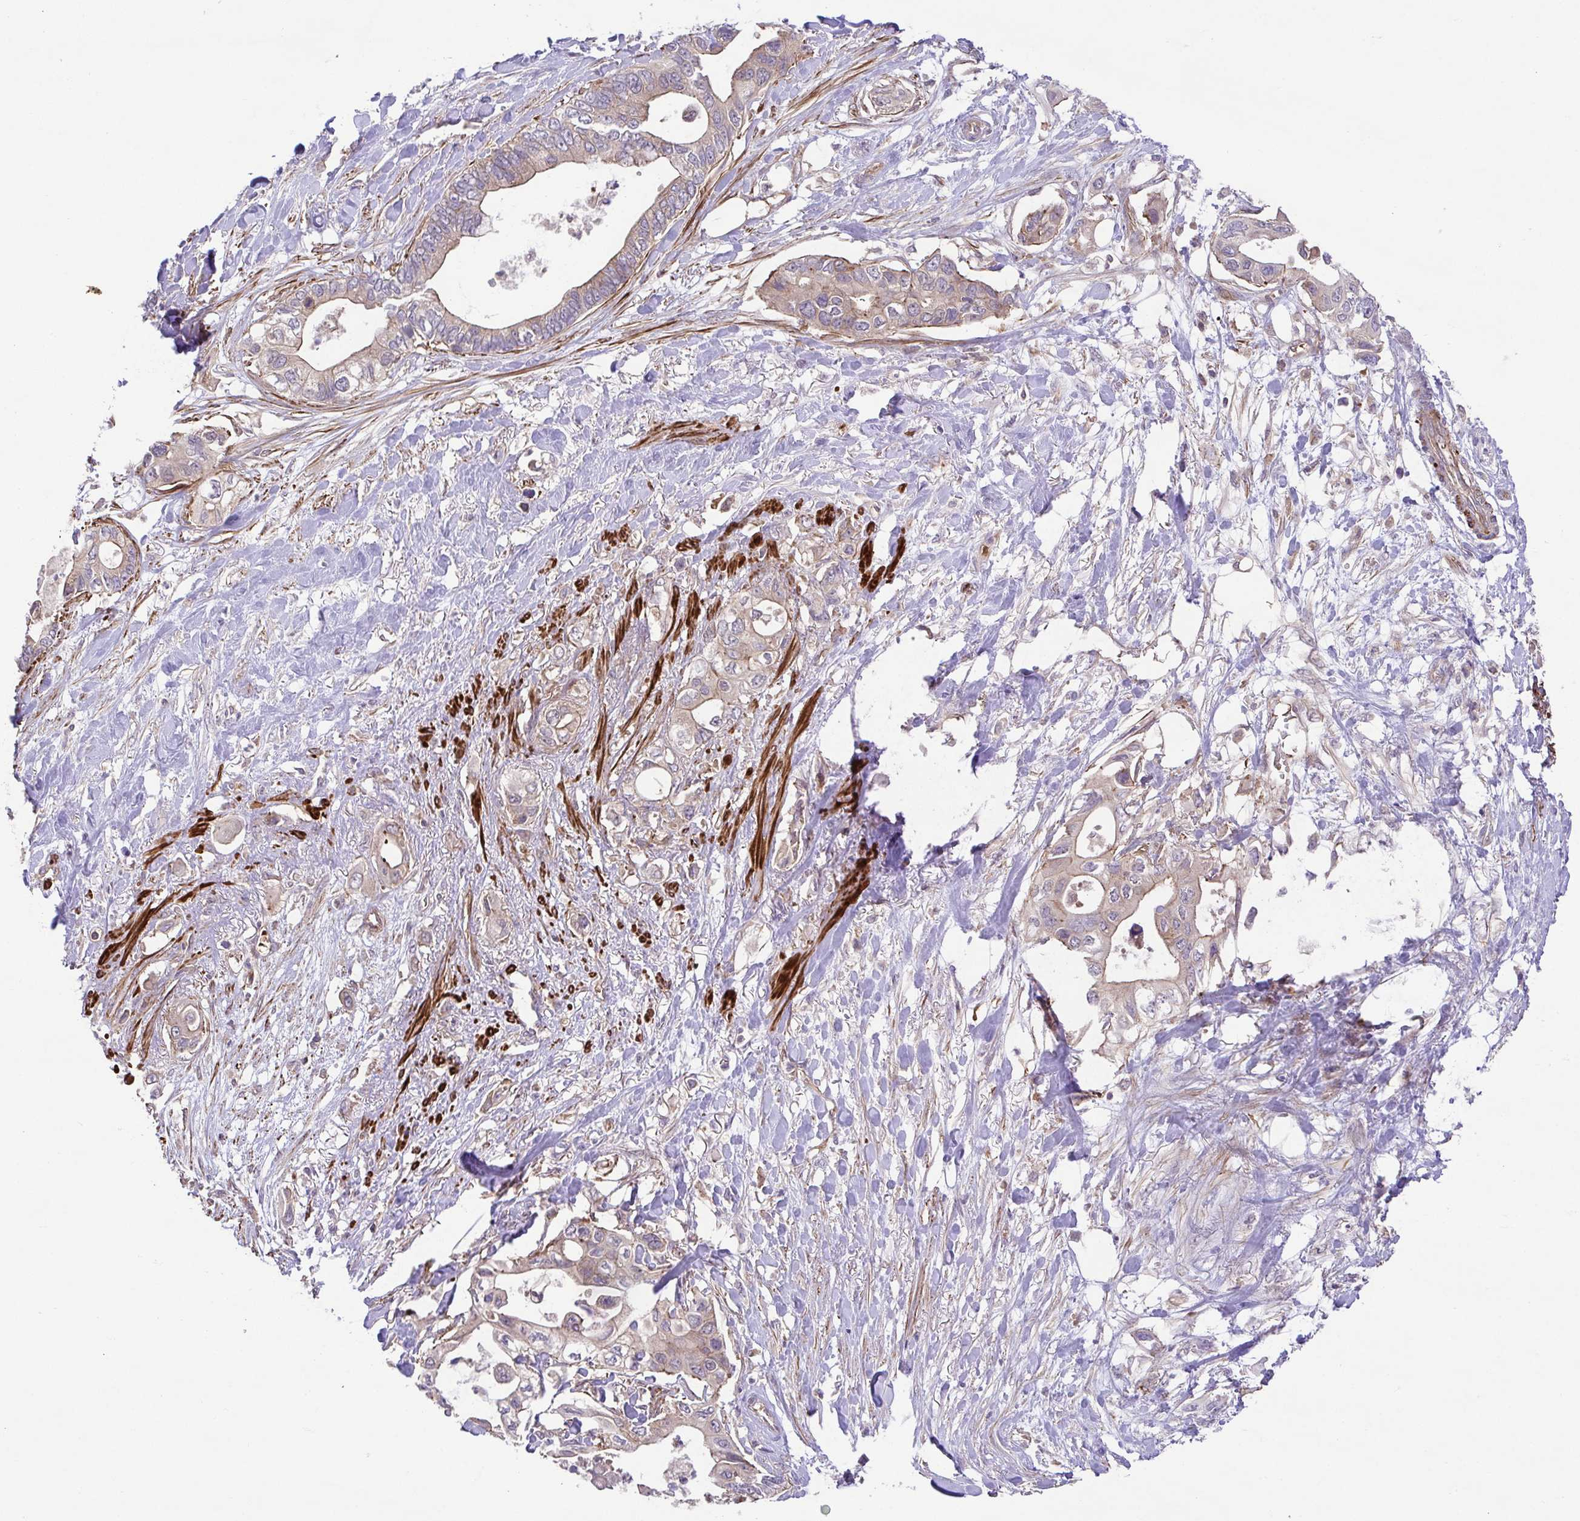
{"staining": {"intensity": "weak", "quantity": ">75%", "location": "cytoplasmic/membranous"}, "tissue": "pancreatic cancer", "cell_type": "Tumor cells", "image_type": "cancer", "snomed": [{"axis": "morphology", "description": "Adenocarcinoma, NOS"}, {"axis": "topography", "description": "Pancreas"}], "caption": "About >75% of tumor cells in human pancreatic cancer (adenocarcinoma) reveal weak cytoplasmic/membranous protein expression as visualized by brown immunohistochemical staining.", "gene": "IDE", "patient": {"sex": "female", "age": 63}}